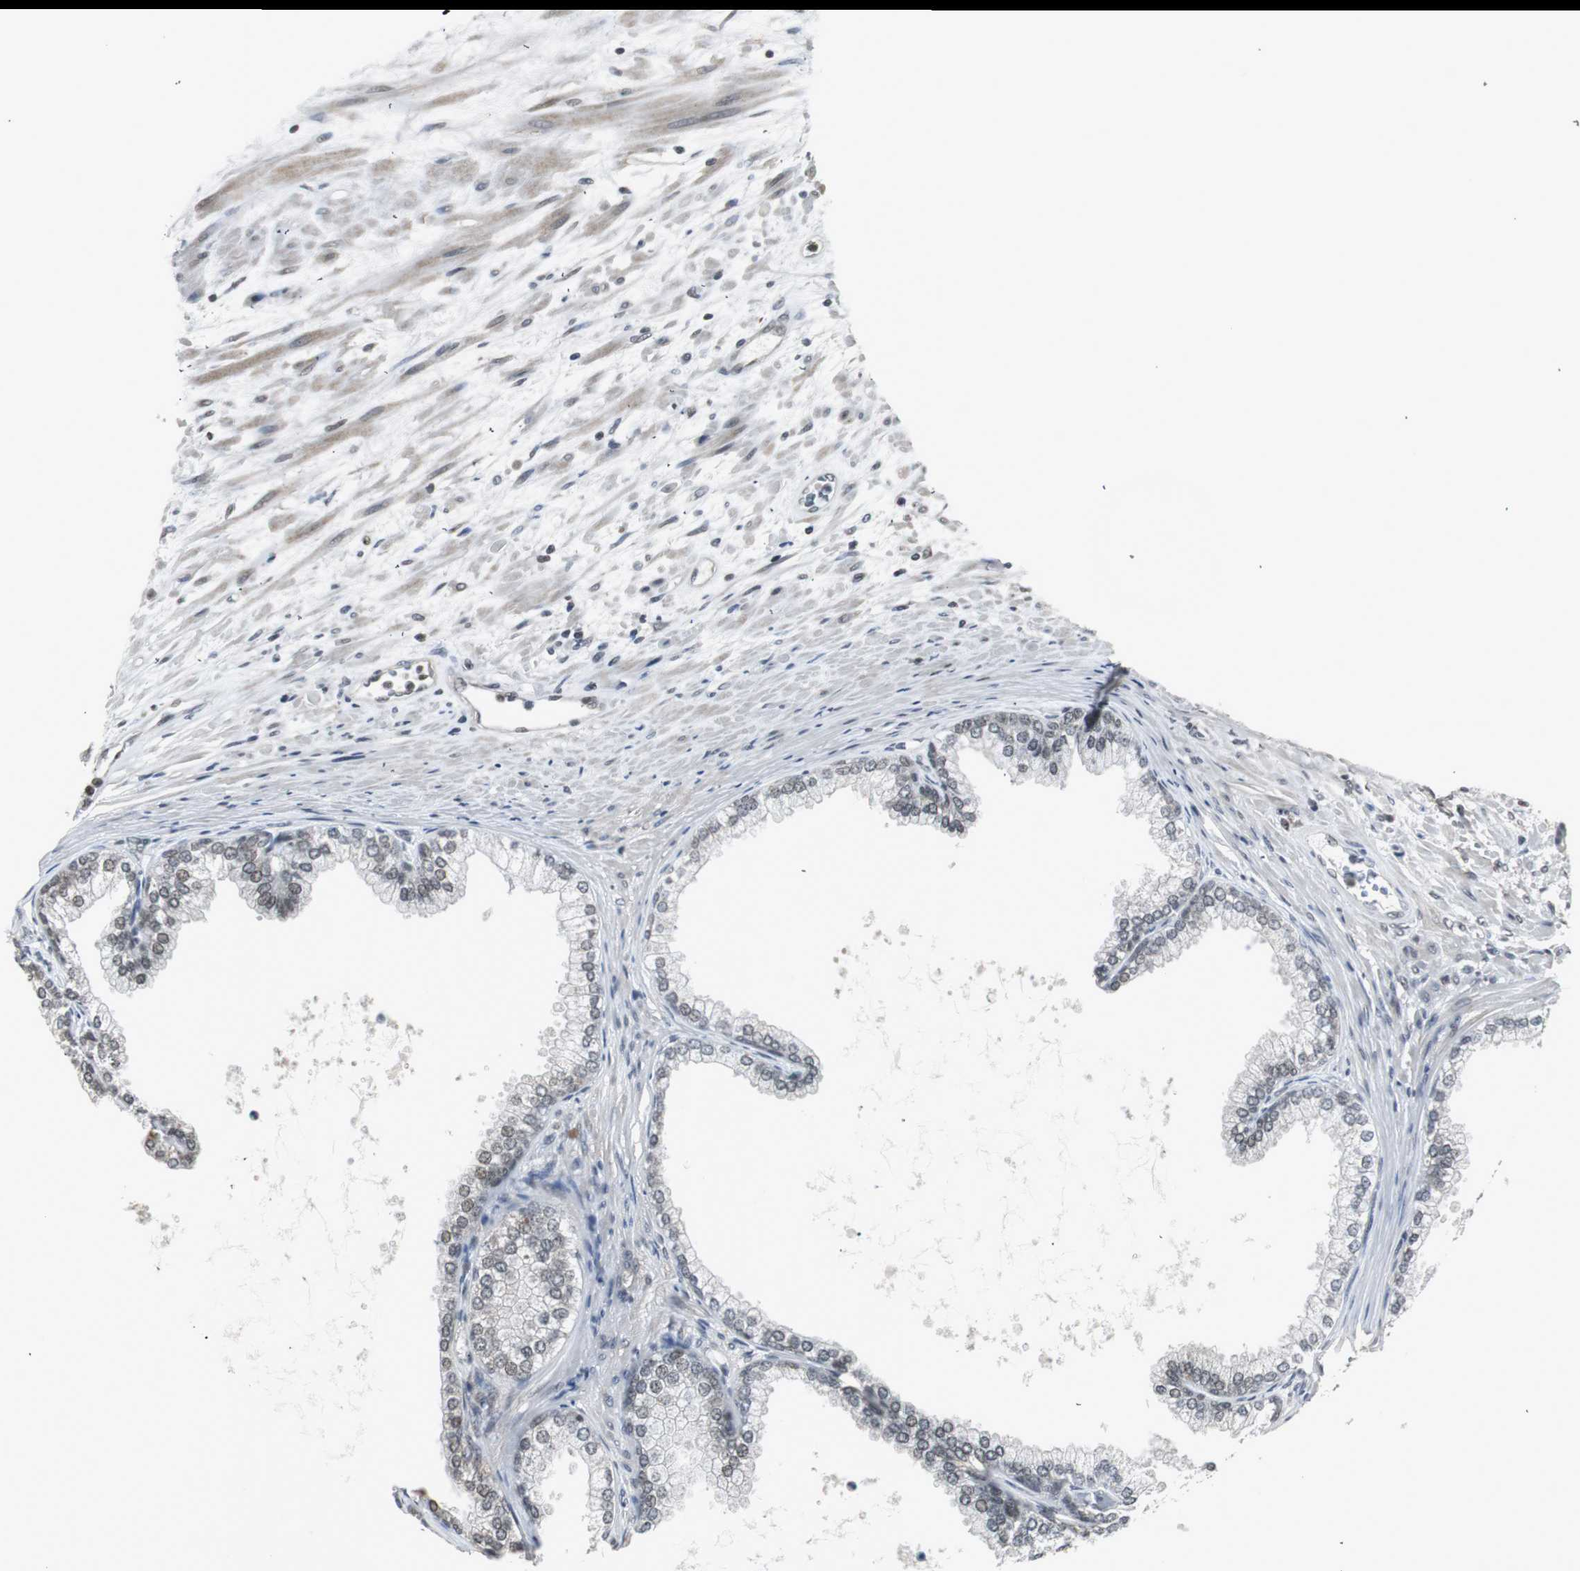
{"staining": {"intensity": "moderate", "quantity": ">75%", "location": "nuclear"}, "tissue": "prostate", "cell_type": "Glandular cells", "image_type": "normal", "snomed": [{"axis": "morphology", "description": "Normal tissue, NOS"}, {"axis": "topography", "description": "Prostate"}], "caption": "Glandular cells demonstrate medium levels of moderate nuclear positivity in about >75% of cells in normal prostate. The protein of interest is stained brown, and the nuclei are stained in blue (DAB (3,3'-diaminobenzidine) IHC with brightfield microscopy, high magnification).", "gene": "MPG", "patient": {"sex": "male", "age": 76}}